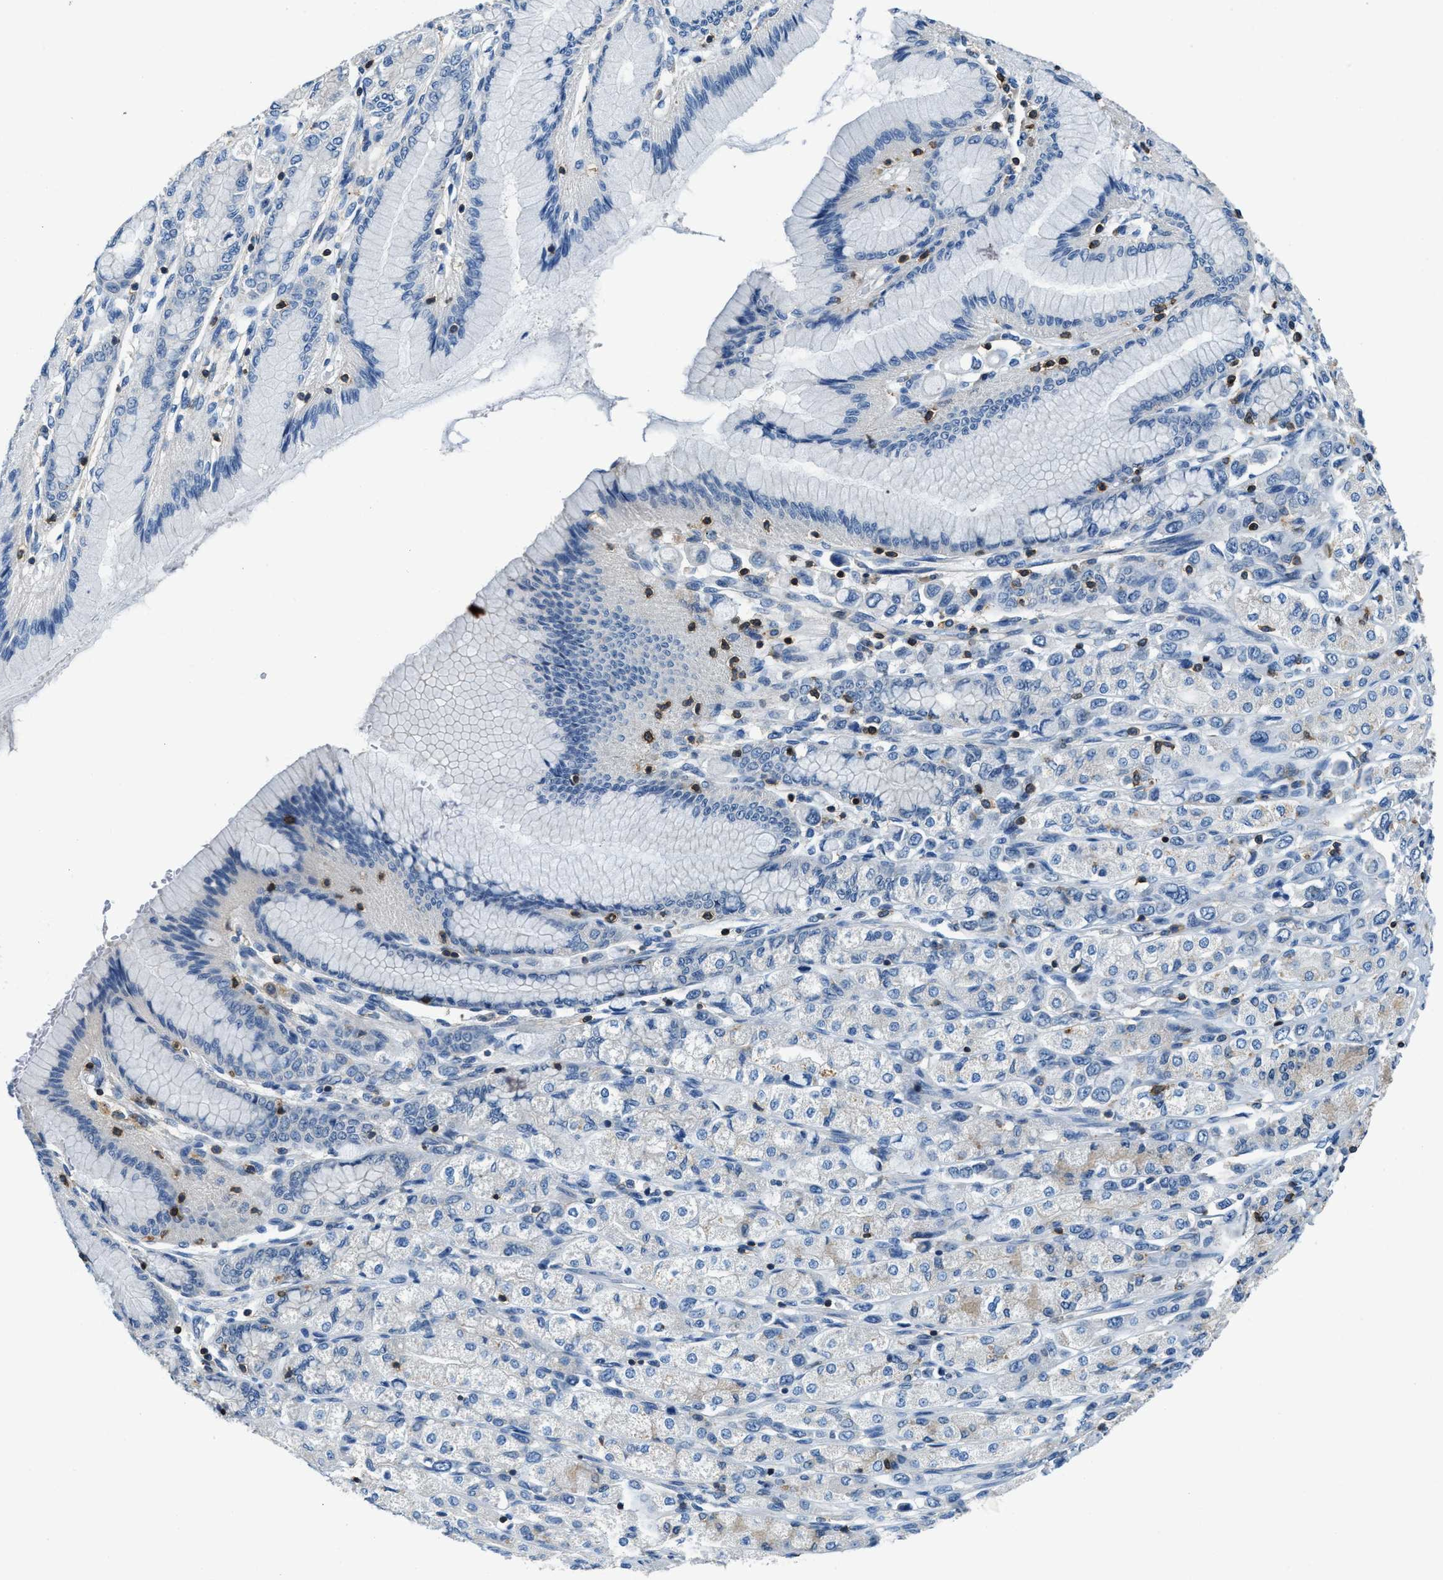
{"staining": {"intensity": "negative", "quantity": "none", "location": "none"}, "tissue": "stomach cancer", "cell_type": "Tumor cells", "image_type": "cancer", "snomed": [{"axis": "morphology", "description": "Adenocarcinoma, NOS"}, {"axis": "topography", "description": "Stomach"}], "caption": "There is no significant positivity in tumor cells of stomach adenocarcinoma. (DAB IHC visualized using brightfield microscopy, high magnification).", "gene": "MYO1G", "patient": {"sex": "female", "age": 65}}